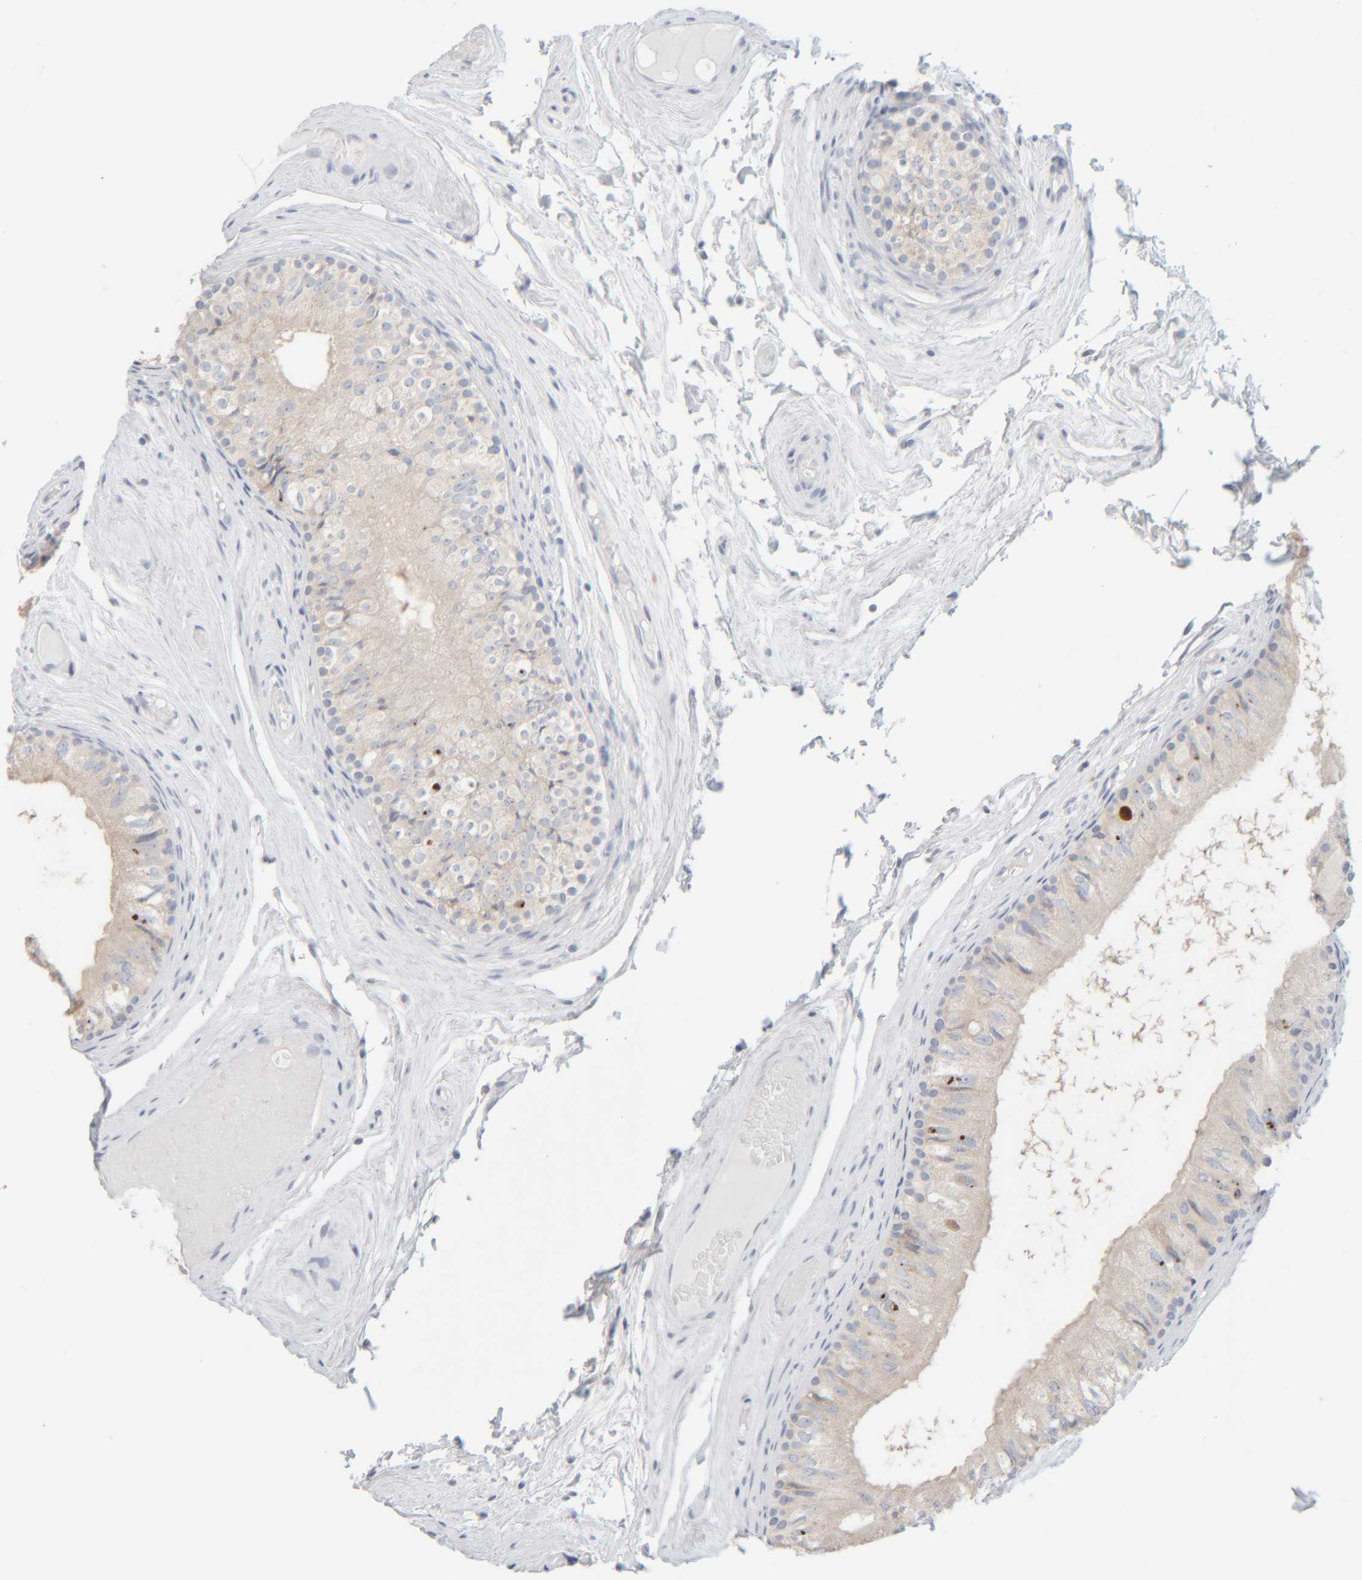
{"staining": {"intensity": "weak", "quantity": "<25%", "location": "cytoplasmic/membranous"}, "tissue": "epididymis", "cell_type": "Glandular cells", "image_type": "normal", "snomed": [{"axis": "morphology", "description": "Normal tissue, NOS"}, {"axis": "topography", "description": "Epididymis"}], "caption": "Immunohistochemistry of normal epididymis displays no staining in glandular cells. (DAB IHC, high magnification).", "gene": "RIDA", "patient": {"sex": "male", "age": 79}}